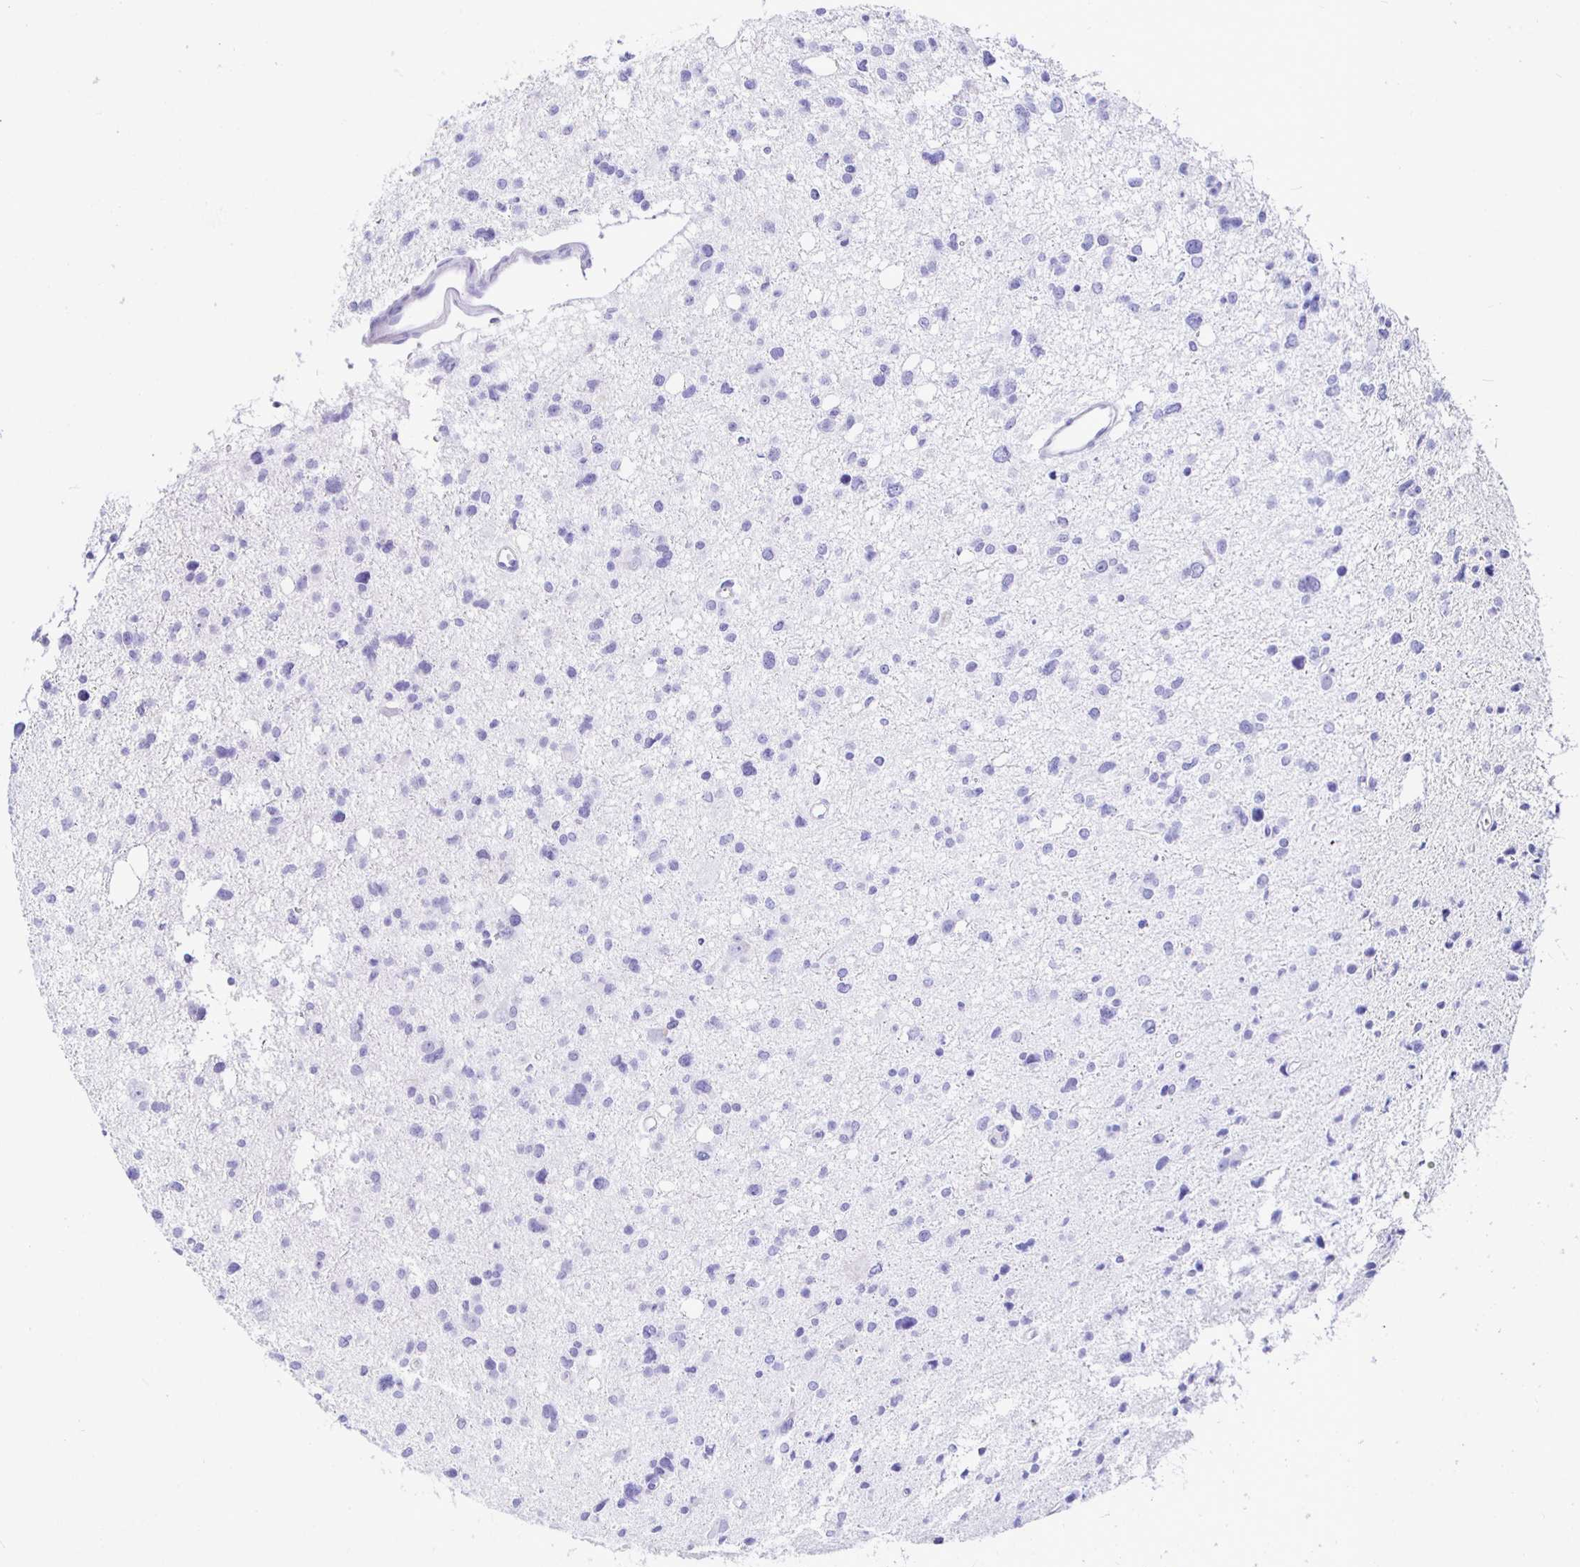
{"staining": {"intensity": "negative", "quantity": "none", "location": "none"}, "tissue": "glioma", "cell_type": "Tumor cells", "image_type": "cancer", "snomed": [{"axis": "morphology", "description": "Glioma, malignant, High grade"}, {"axis": "topography", "description": "Brain"}], "caption": "This is an IHC histopathology image of glioma. There is no positivity in tumor cells.", "gene": "UMOD", "patient": {"sex": "male", "age": 23}}